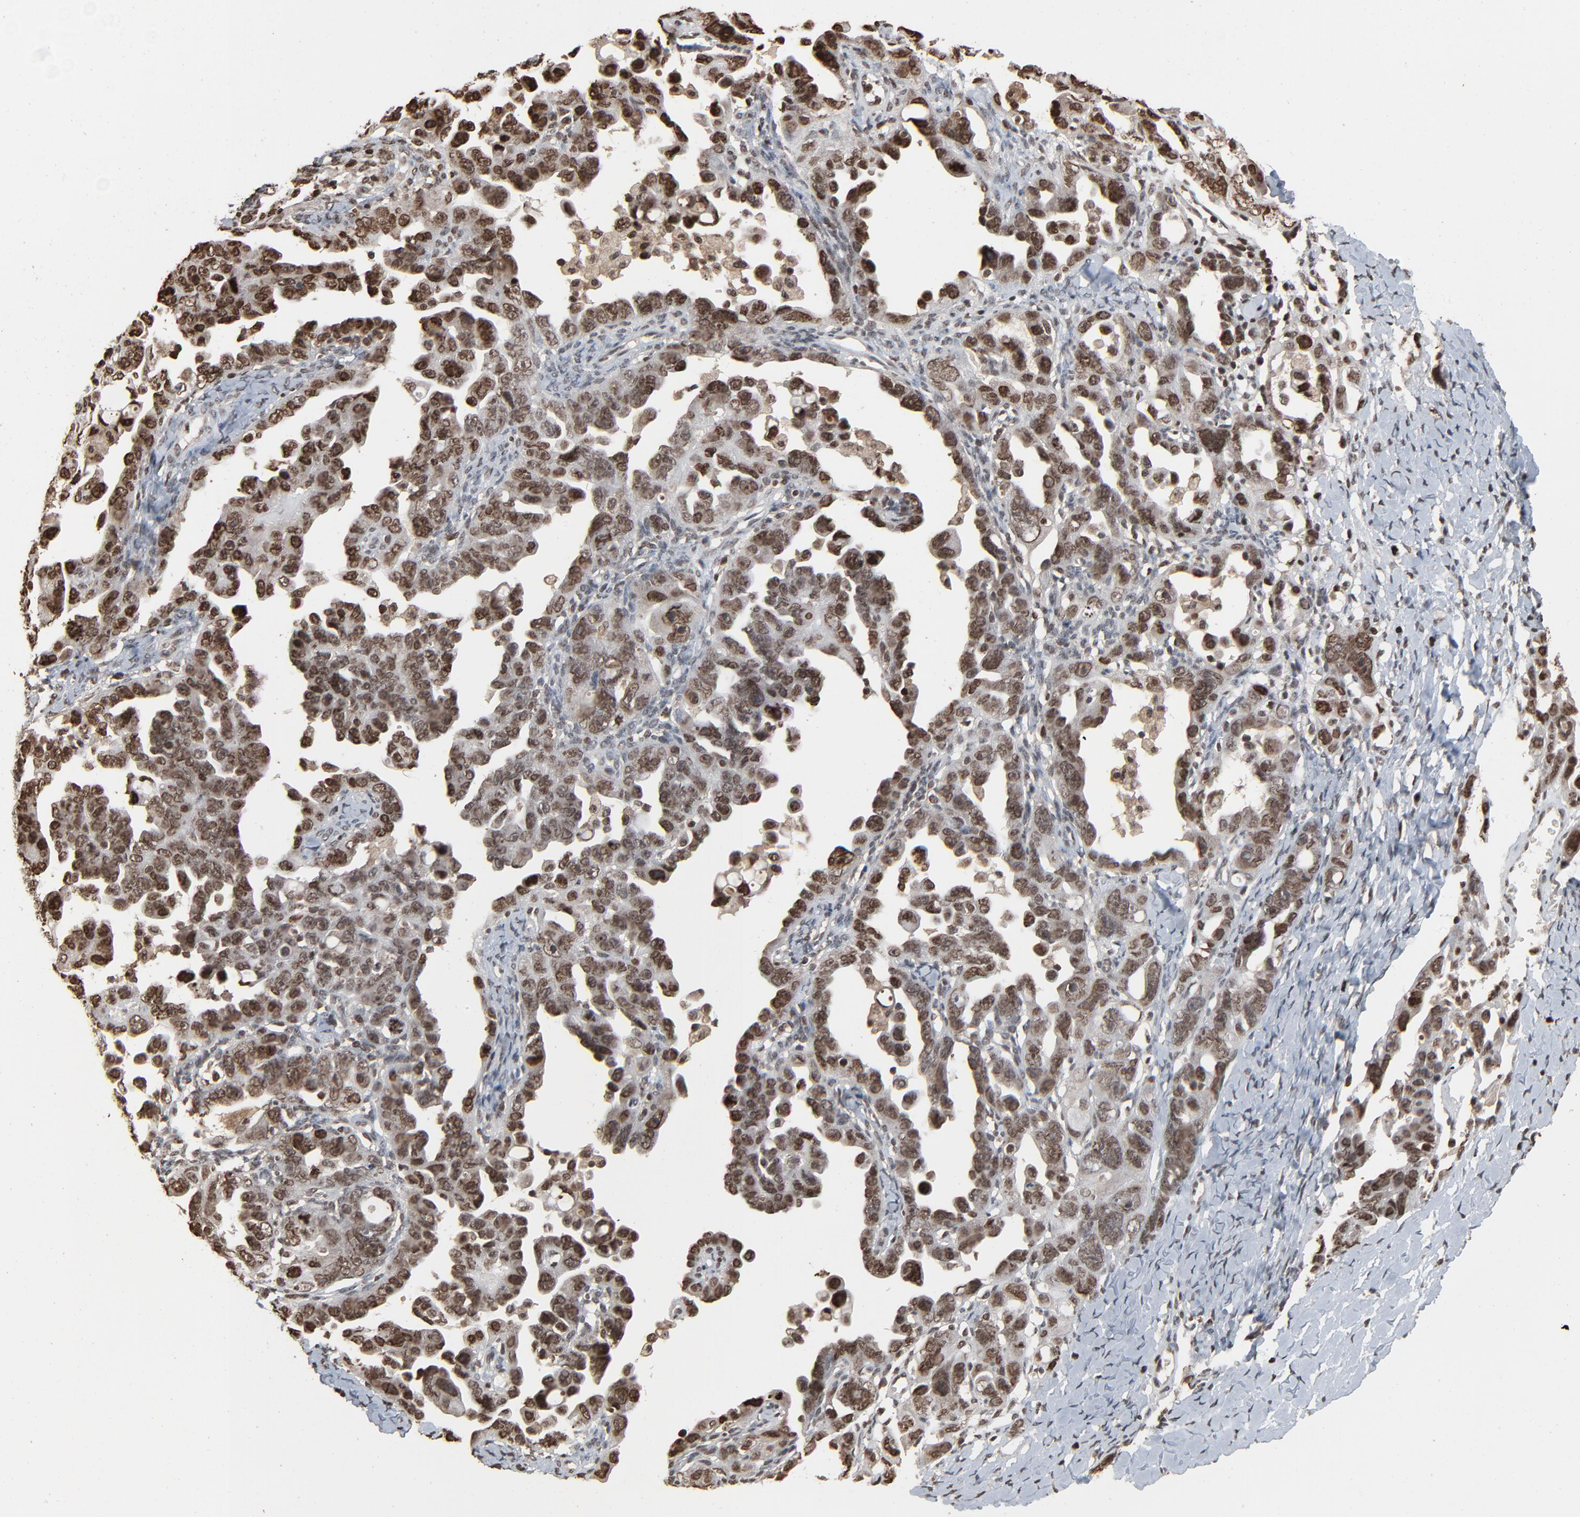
{"staining": {"intensity": "strong", "quantity": ">75%", "location": "nuclear"}, "tissue": "ovarian cancer", "cell_type": "Tumor cells", "image_type": "cancer", "snomed": [{"axis": "morphology", "description": "Cystadenocarcinoma, serous, NOS"}, {"axis": "topography", "description": "Ovary"}], "caption": "About >75% of tumor cells in serous cystadenocarcinoma (ovarian) display strong nuclear protein staining as visualized by brown immunohistochemical staining.", "gene": "RPS6KA3", "patient": {"sex": "female", "age": 66}}